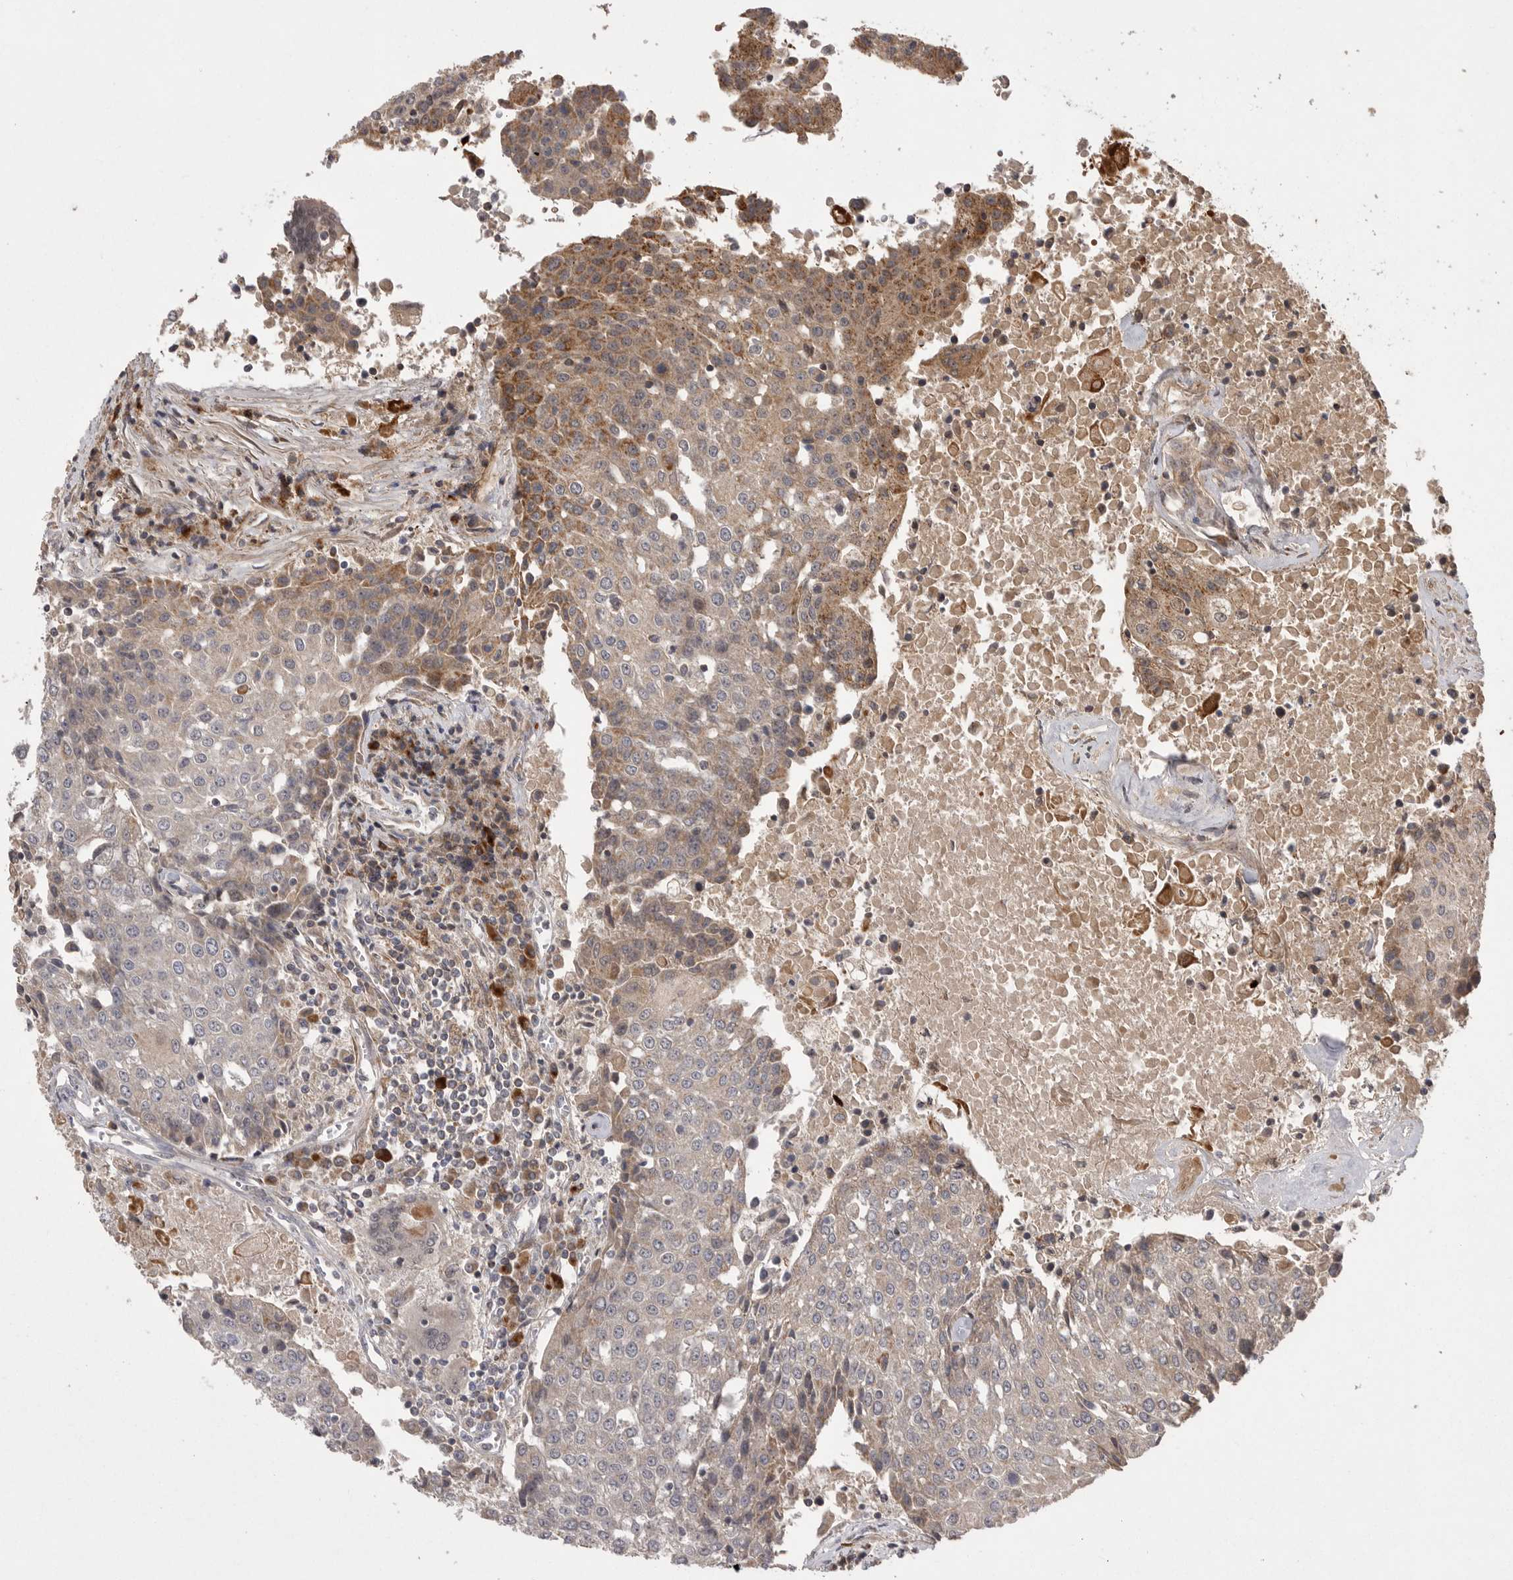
{"staining": {"intensity": "moderate", "quantity": "25%-75%", "location": "cytoplasmic/membranous"}, "tissue": "urothelial cancer", "cell_type": "Tumor cells", "image_type": "cancer", "snomed": [{"axis": "morphology", "description": "Urothelial carcinoma, High grade"}, {"axis": "topography", "description": "Urinary bladder"}], "caption": "Human urothelial cancer stained with a brown dye exhibits moderate cytoplasmic/membranous positive expression in about 25%-75% of tumor cells.", "gene": "KYAT3", "patient": {"sex": "female", "age": 85}}